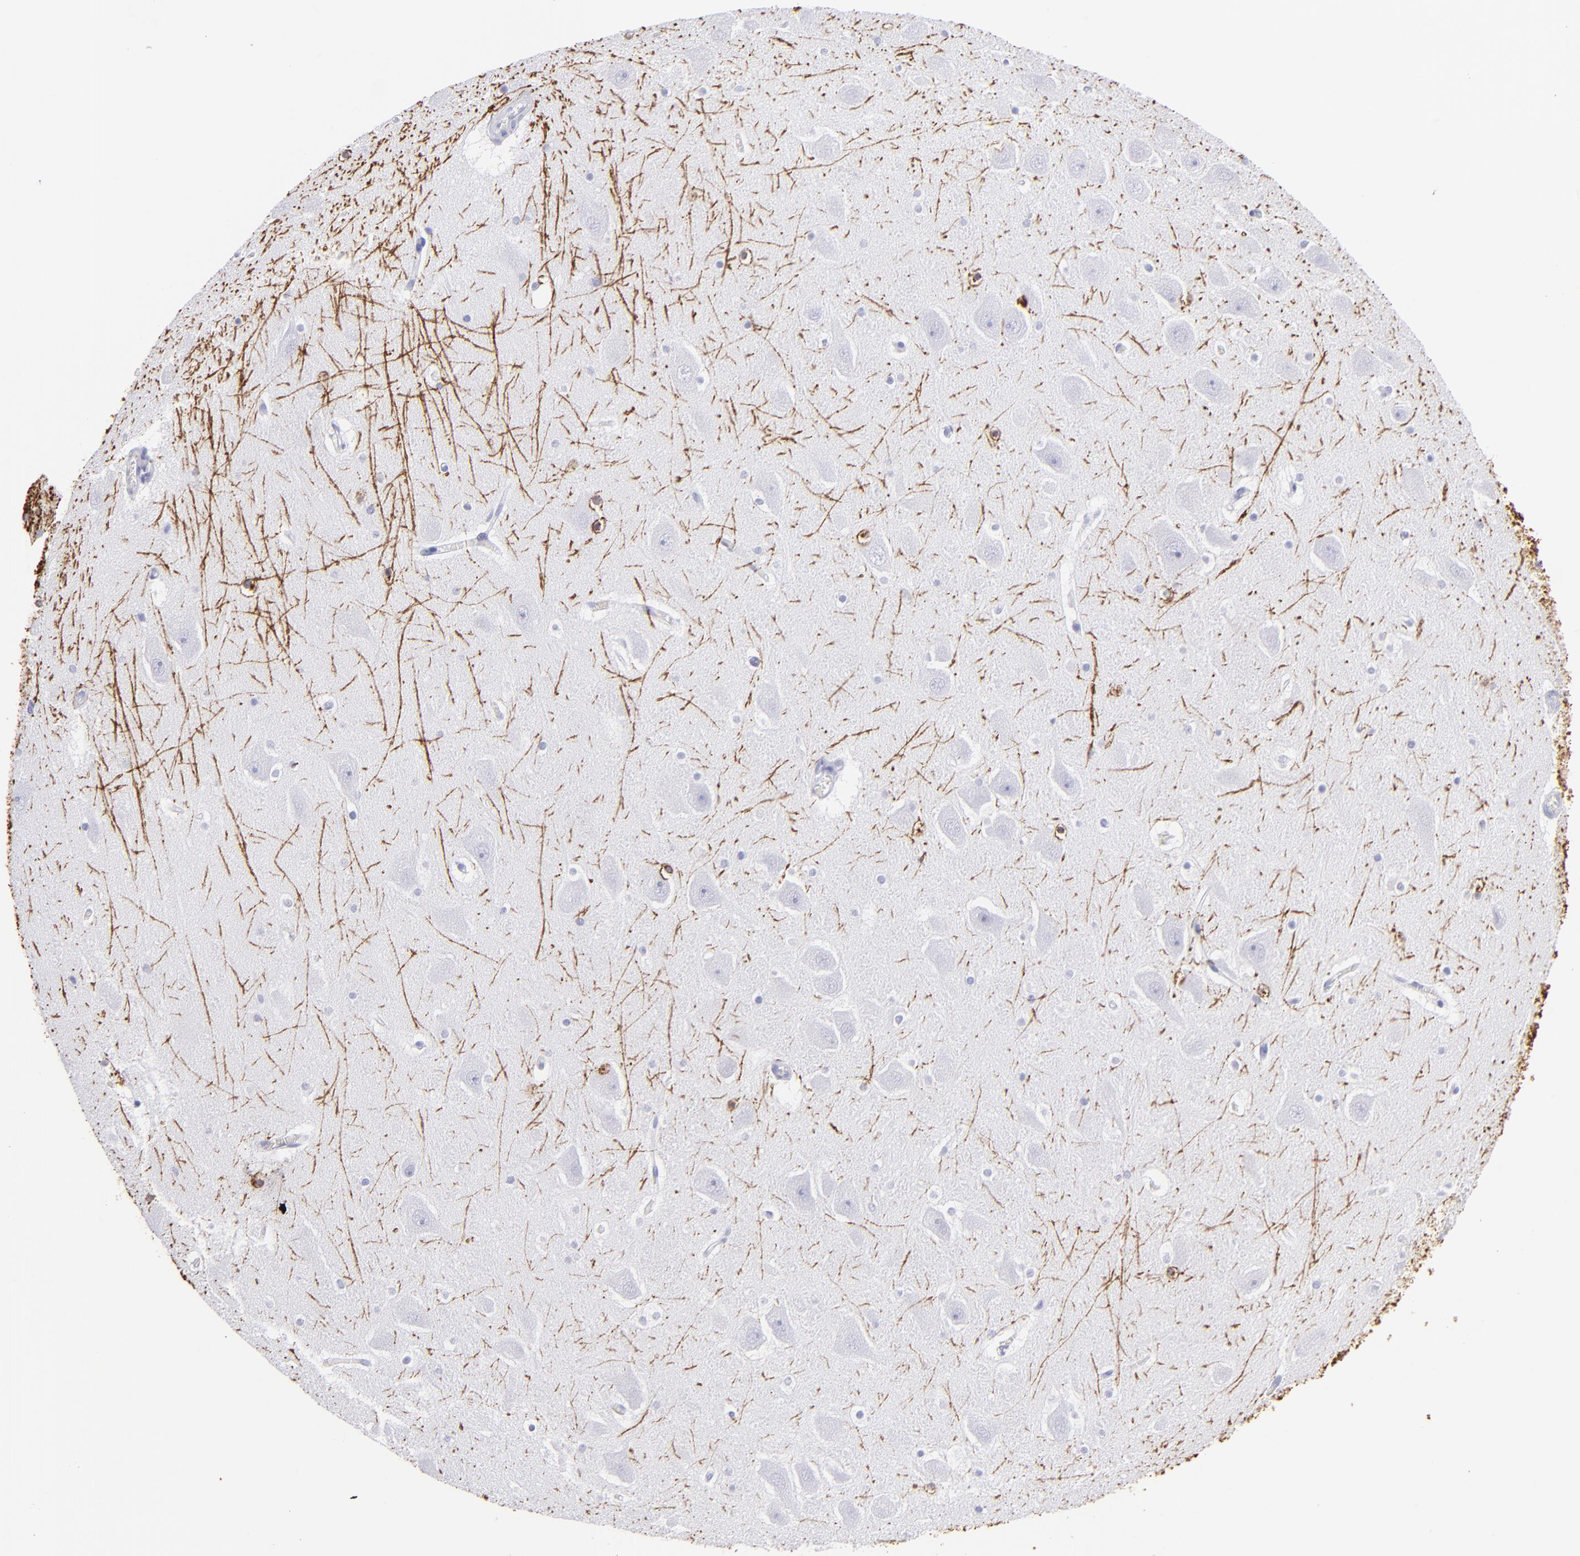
{"staining": {"intensity": "strong", "quantity": "25%-75%", "location": "cytoplasmic/membranous"}, "tissue": "hippocampus", "cell_type": "Glial cells", "image_type": "normal", "snomed": [{"axis": "morphology", "description": "Normal tissue, NOS"}, {"axis": "topography", "description": "Hippocampus"}], "caption": "Benign hippocampus displays strong cytoplasmic/membranous positivity in approximately 25%-75% of glial cells, visualized by immunohistochemistry.", "gene": "CNP", "patient": {"sex": "male", "age": 45}}